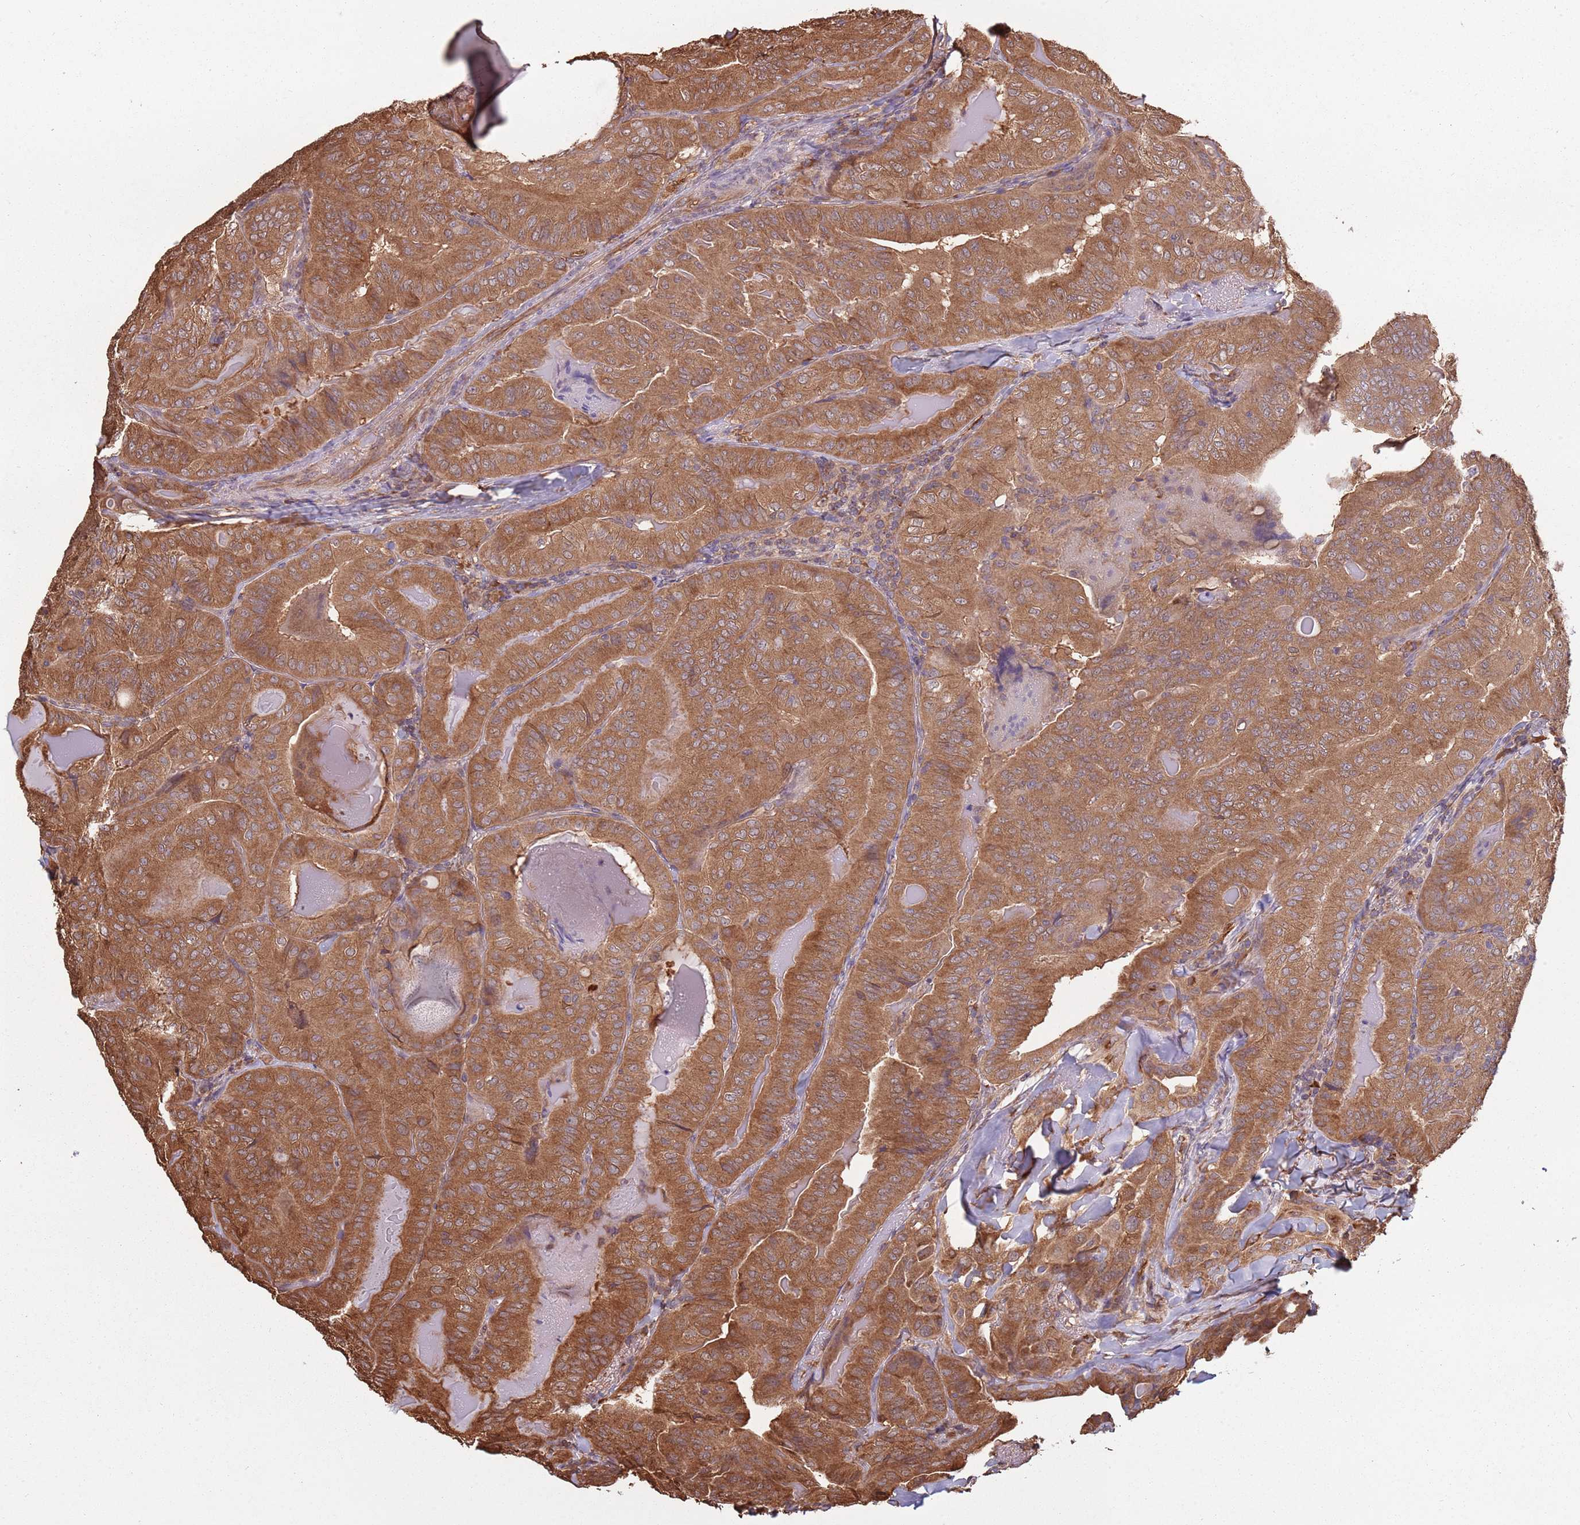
{"staining": {"intensity": "strong", "quantity": ">75%", "location": "cytoplasmic/membranous"}, "tissue": "thyroid cancer", "cell_type": "Tumor cells", "image_type": "cancer", "snomed": [{"axis": "morphology", "description": "Papillary adenocarcinoma, NOS"}, {"axis": "topography", "description": "Thyroid gland"}], "caption": "The immunohistochemical stain shows strong cytoplasmic/membranous expression in tumor cells of thyroid cancer (papillary adenocarcinoma) tissue. (DAB (3,3'-diaminobenzidine) IHC with brightfield microscopy, high magnification).", "gene": "COG4", "patient": {"sex": "female", "age": 68}}